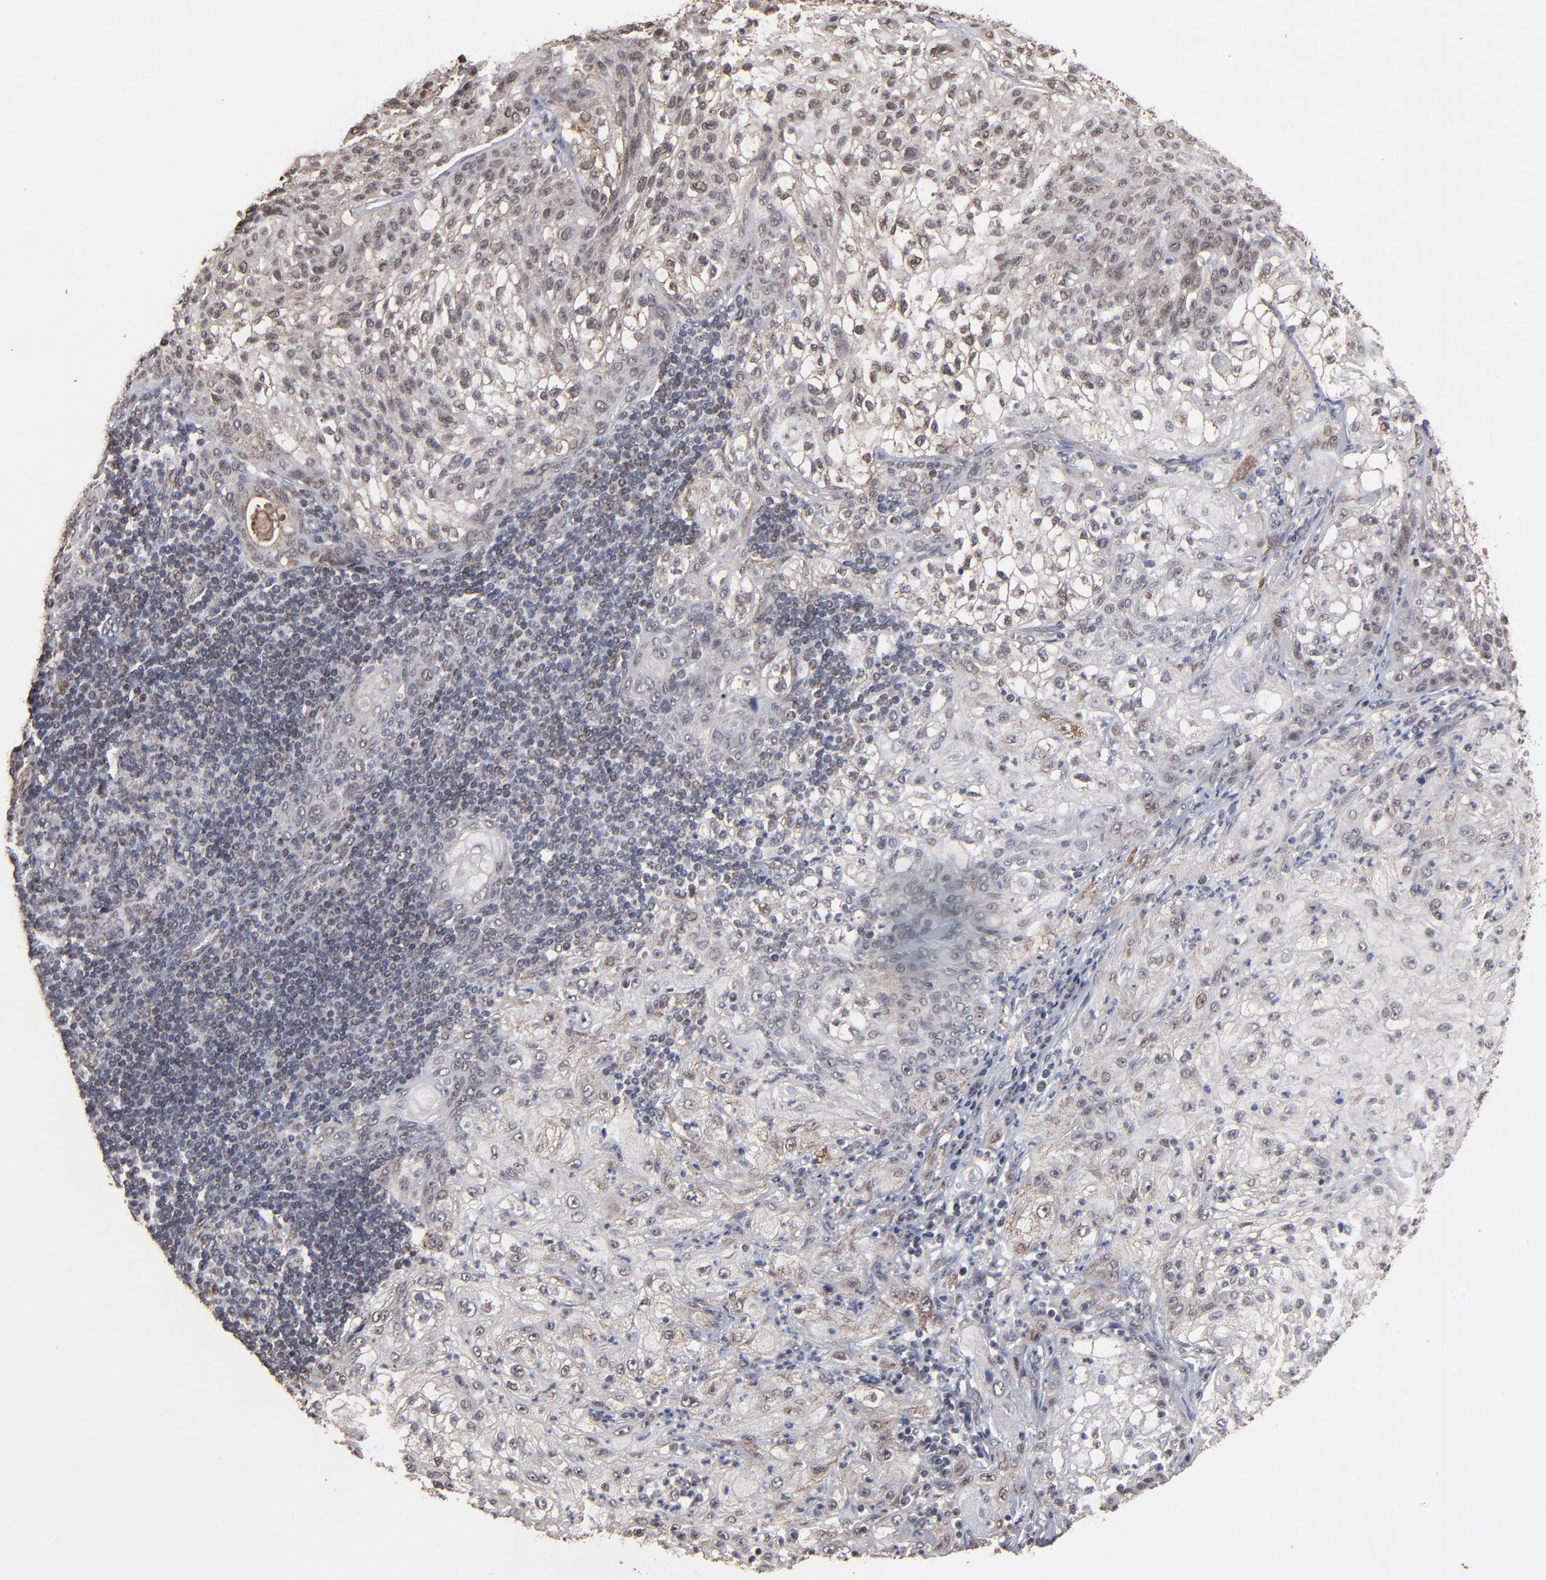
{"staining": {"intensity": "weak", "quantity": ">75%", "location": "cytoplasmic/membranous,nuclear"}, "tissue": "lung cancer", "cell_type": "Tumor cells", "image_type": "cancer", "snomed": [{"axis": "morphology", "description": "Inflammation, NOS"}, {"axis": "morphology", "description": "Squamous cell carcinoma, NOS"}, {"axis": "topography", "description": "Lymph node"}, {"axis": "topography", "description": "Soft tissue"}, {"axis": "topography", "description": "Lung"}], "caption": "This photomicrograph demonstrates lung squamous cell carcinoma stained with immunohistochemistry to label a protein in brown. The cytoplasmic/membranous and nuclear of tumor cells show weak positivity for the protein. Nuclei are counter-stained blue.", "gene": "BNIP3", "patient": {"sex": "male", "age": 66}}